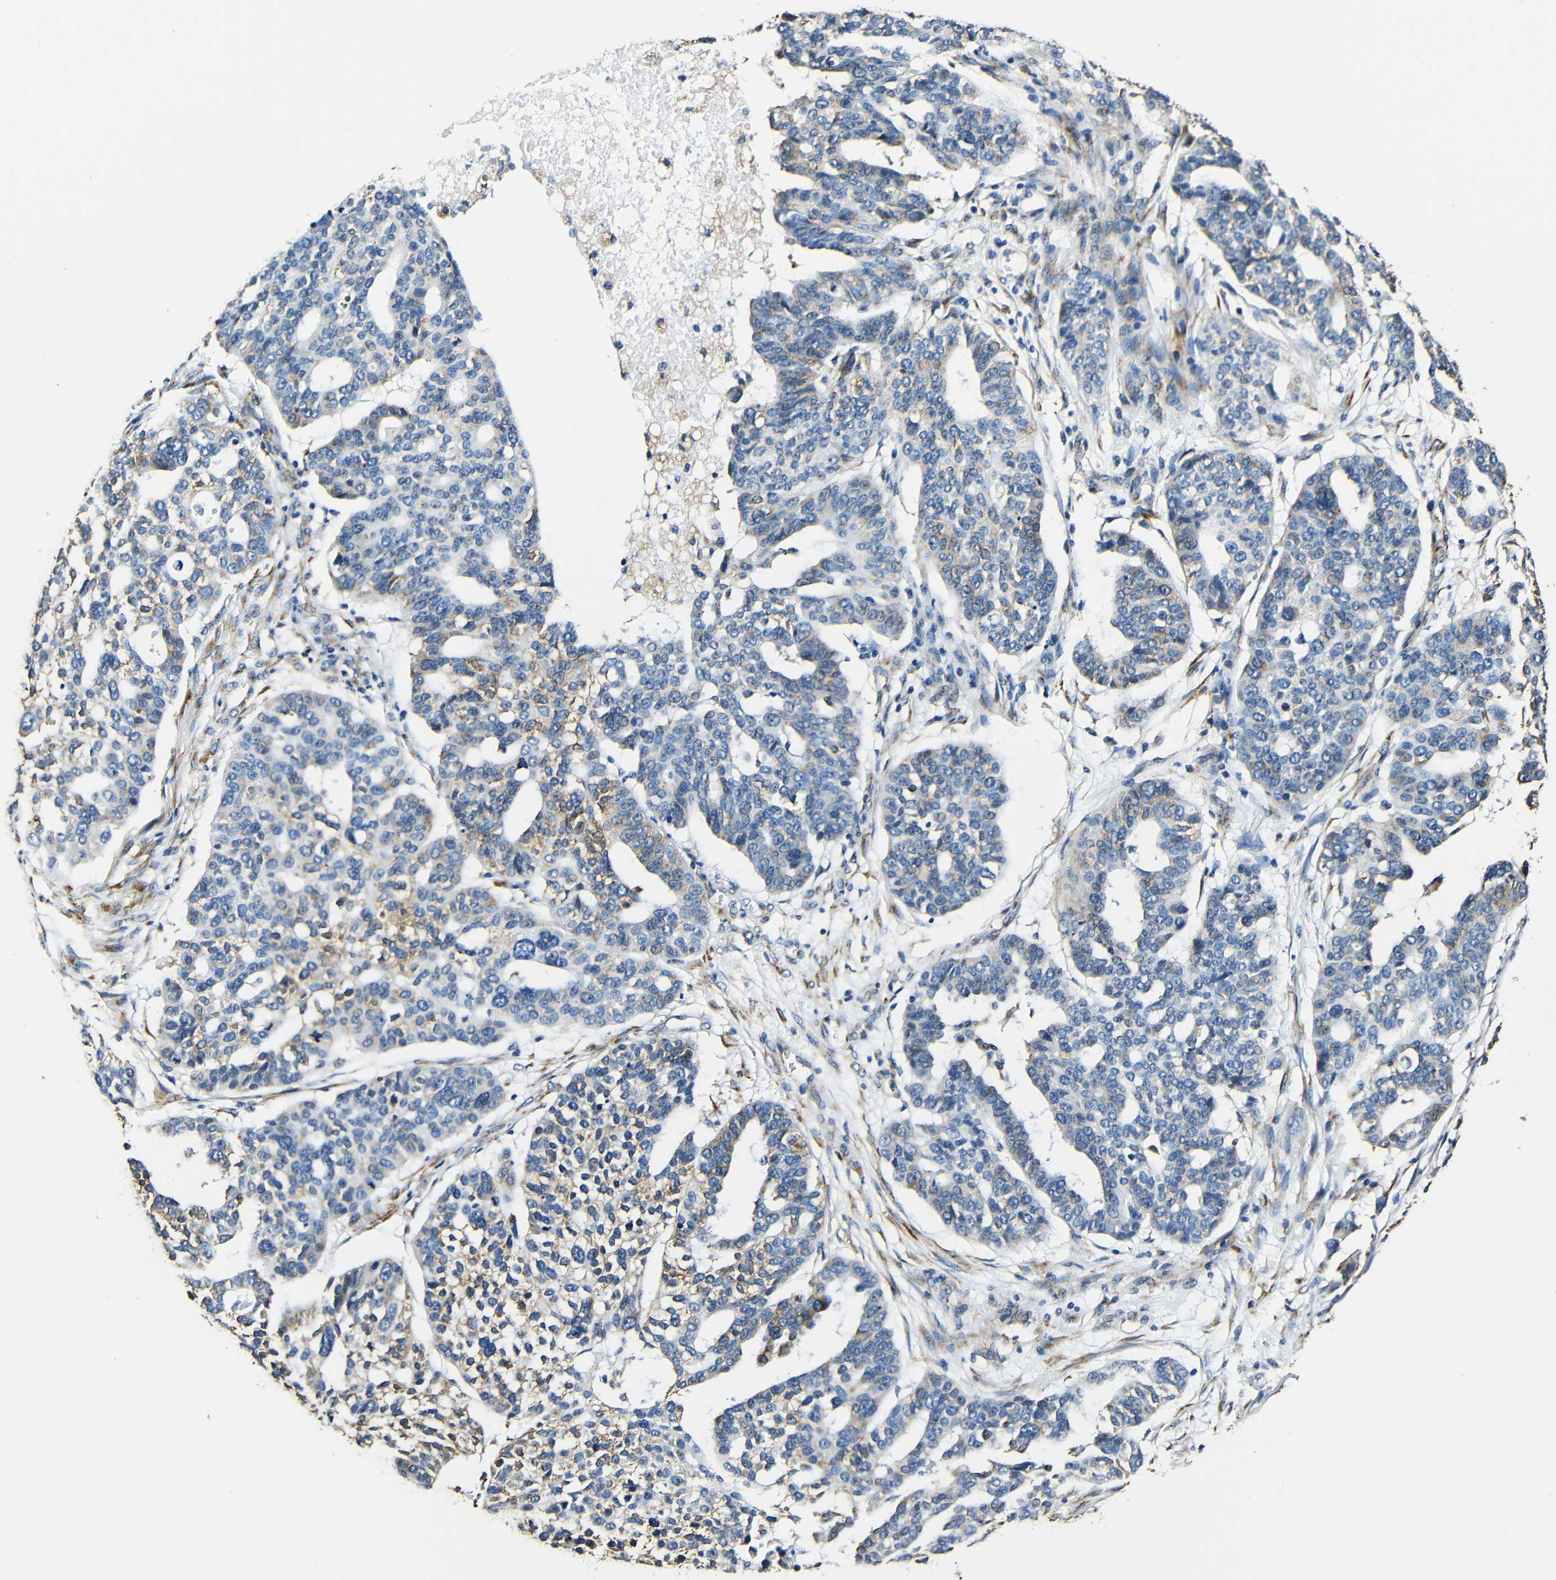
{"staining": {"intensity": "moderate", "quantity": "<25%", "location": "cytoplasmic/membranous"}, "tissue": "ovarian cancer", "cell_type": "Tumor cells", "image_type": "cancer", "snomed": [{"axis": "morphology", "description": "Cystadenocarcinoma, serous, NOS"}, {"axis": "topography", "description": "Ovary"}], "caption": "About <25% of tumor cells in human ovarian cancer exhibit moderate cytoplasmic/membranous protein positivity as visualized by brown immunohistochemical staining.", "gene": "RRBP1", "patient": {"sex": "female", "age": 59}}